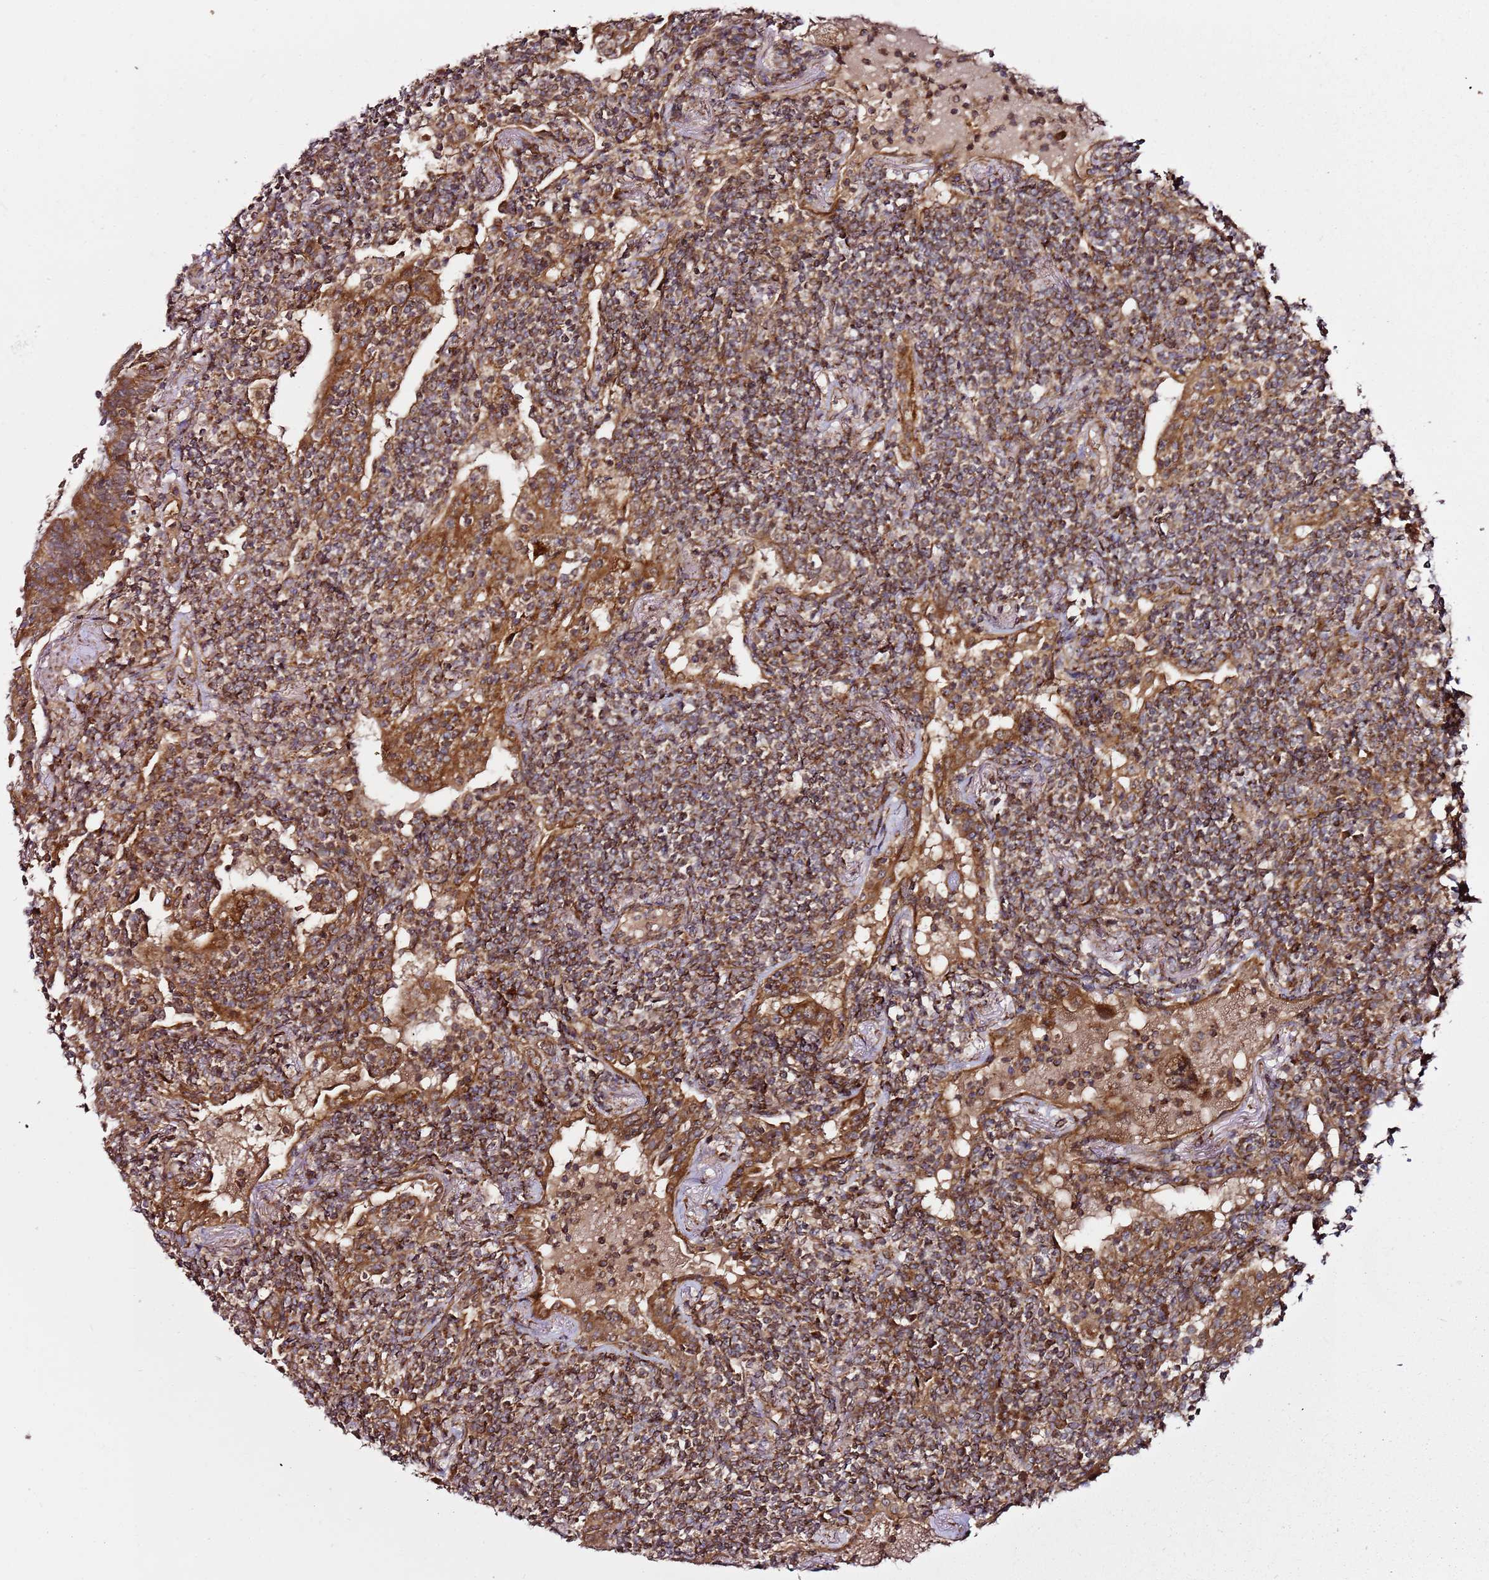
{"staining": {"intensity": "moderate", "quantity": ">75%", "location": "cytoplasmic/membranous"}, "tissue": "lymphoma", "cell_type": "Tumor cells", "image_type": "cancer", "snomed": [{"axis": "morphology", "description": "Malignant lymphoma, non-Hodgkin's type, Low grade"}, {"axis": "topography", "description": "Lung"}], "caption": "This is an image of immunohistochemistry (IHC) staining of lymphoma, which shows moderate staining in the cytoplasmic/membranous of tumor cells.", "gene": "TM2D2", "patient": {"sex": "female", "age": 71}}